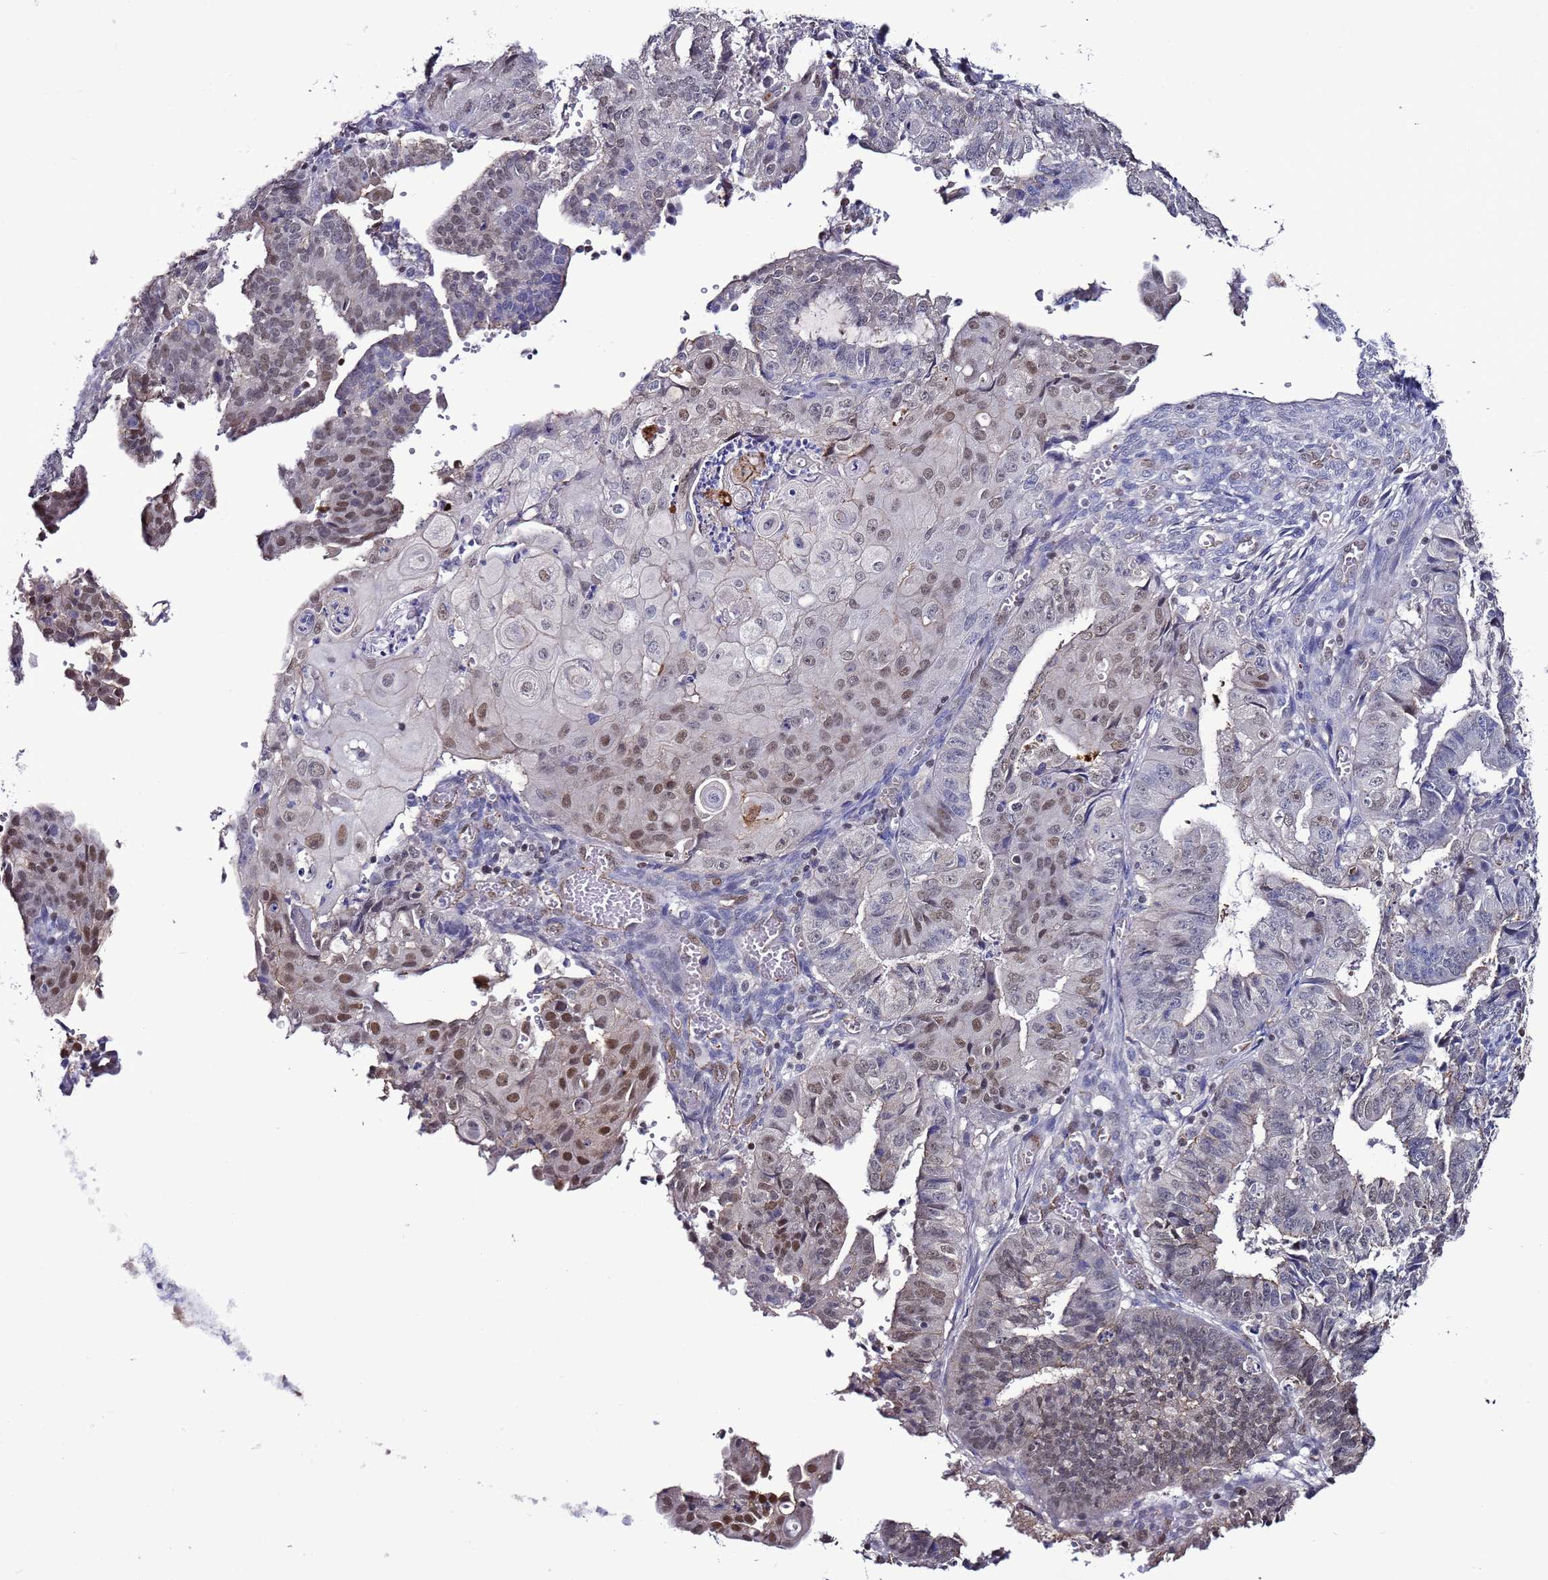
{"staining": {"intensity": "moderate", "quantity": "<25%", "location": "nuclear"}, "tissue": "endometrial cancer", "cell_type": "Tumor cells", "image_type": "cancer", "snomed": [{"axis": "morphology", "description": "Adenocarcinoma, NOS"}, {"axis": "topography", "description": "Endometrium"}], "caption": "A brown stain labels moderate nuclear staining of a protein in adenocarcinoma (endometrial) tumor cells.", "gene": "TENM3", "patient": {"sex": "female", "age": 56}}